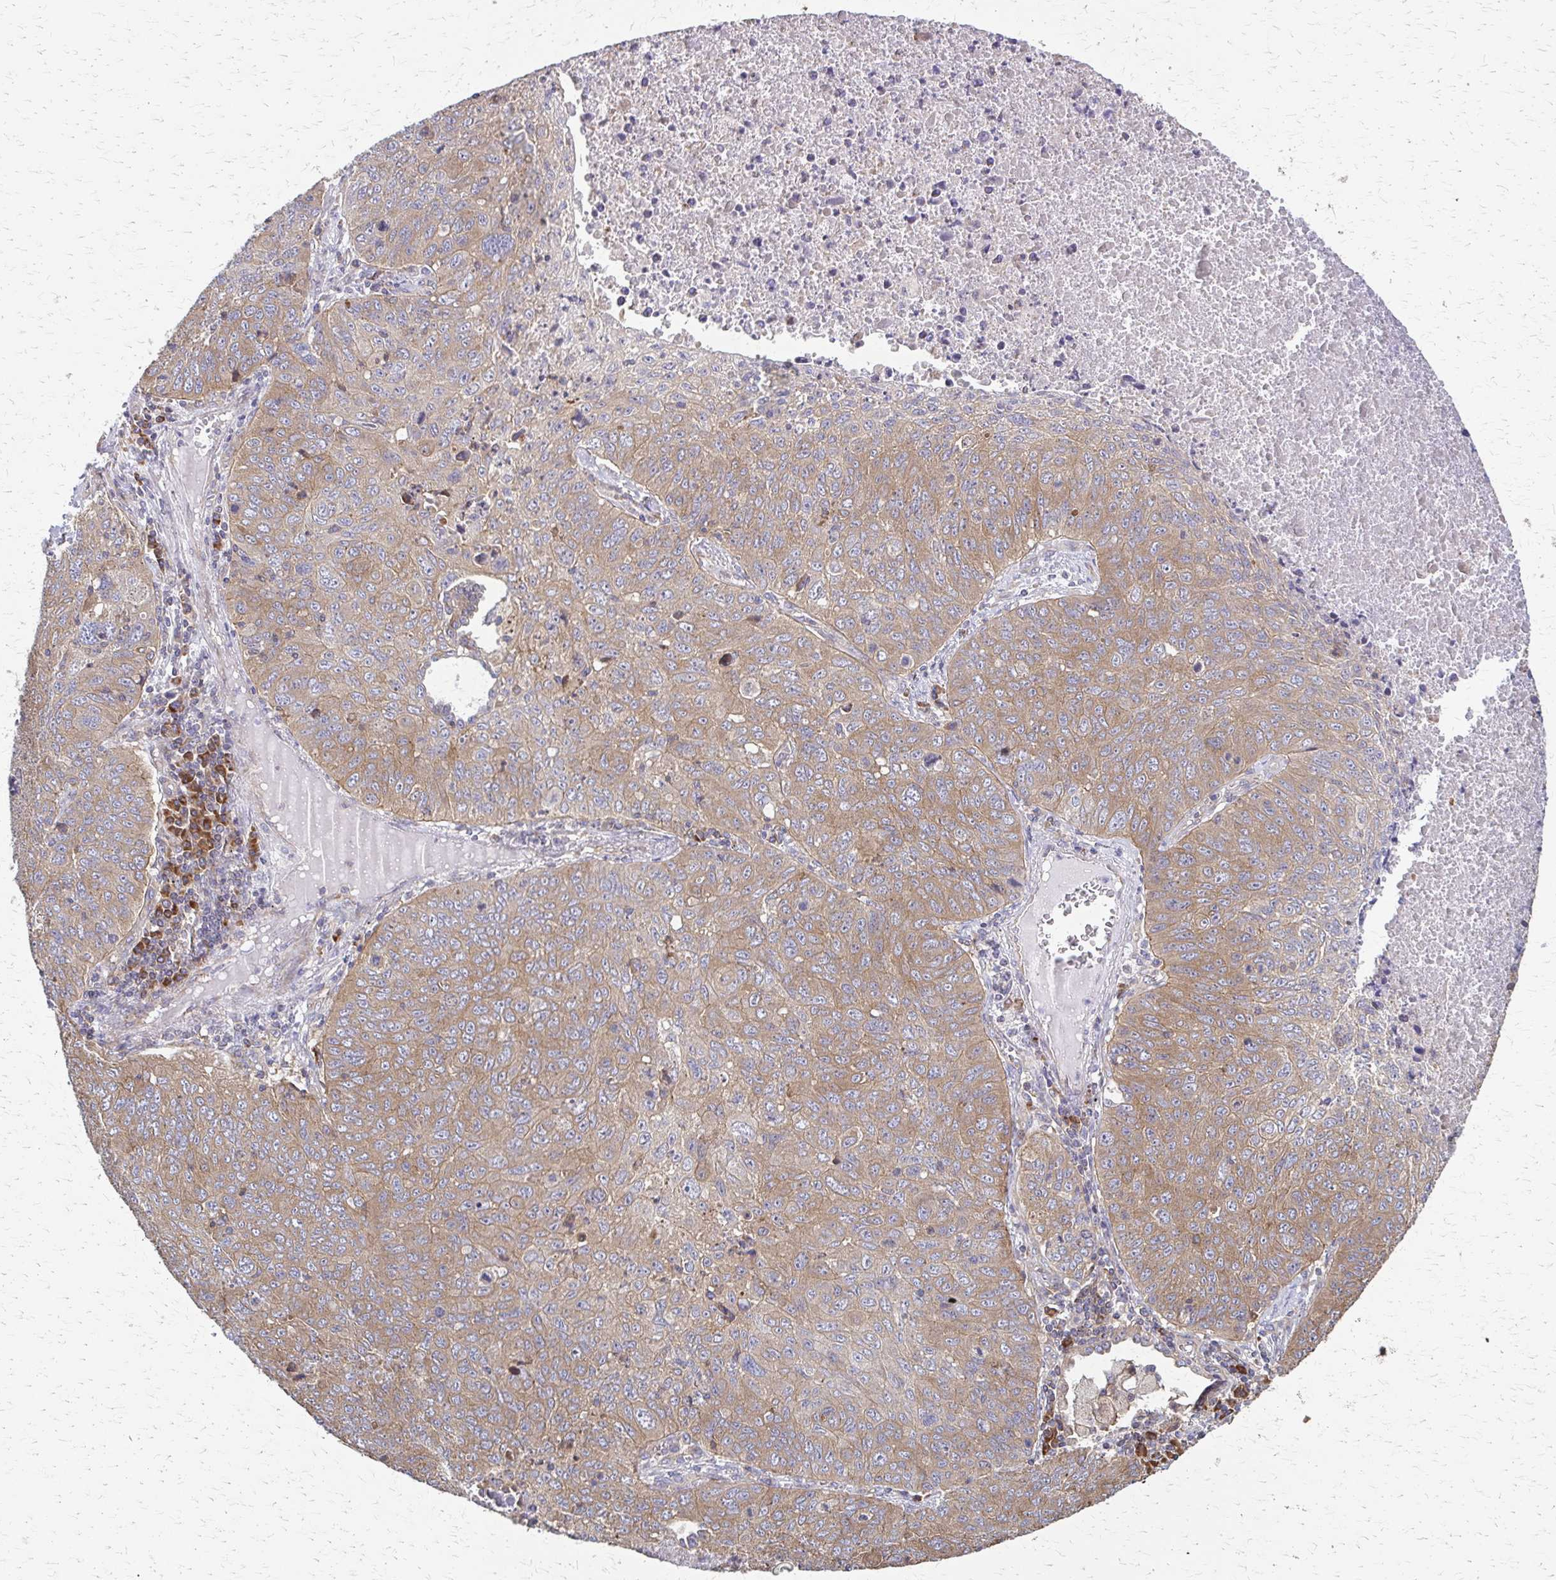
{"staining": {"intensity": "moderate", "quantity": "25%-75%", "location": "cytoplasmic/membranous"}, "tissue": "lung cancer", "cell_type": "Tumor cells", "image_type": "cancer", "snomed": [{"axis": "morphology", "description": "Normal morphology"}, {"axis": "morphology", "description": "Aneuploidy"}, {"axis": "morphology", "description": "Squamous cell carcinoma, NOS"}, {"axis": "topography", "description": "Lymph node"}, {"axis": "topography", "description": "Lung"}], "caption": "Immunohistochemical staining of human lung cancer reveals moderate cytoplasmic/membranous protein expression in about 25%-75% of tumor cells. (IHC, brightfield microscopy, high magnification).", "gene": "EEF2", "patient": {"sex": "female", "age": 76}}